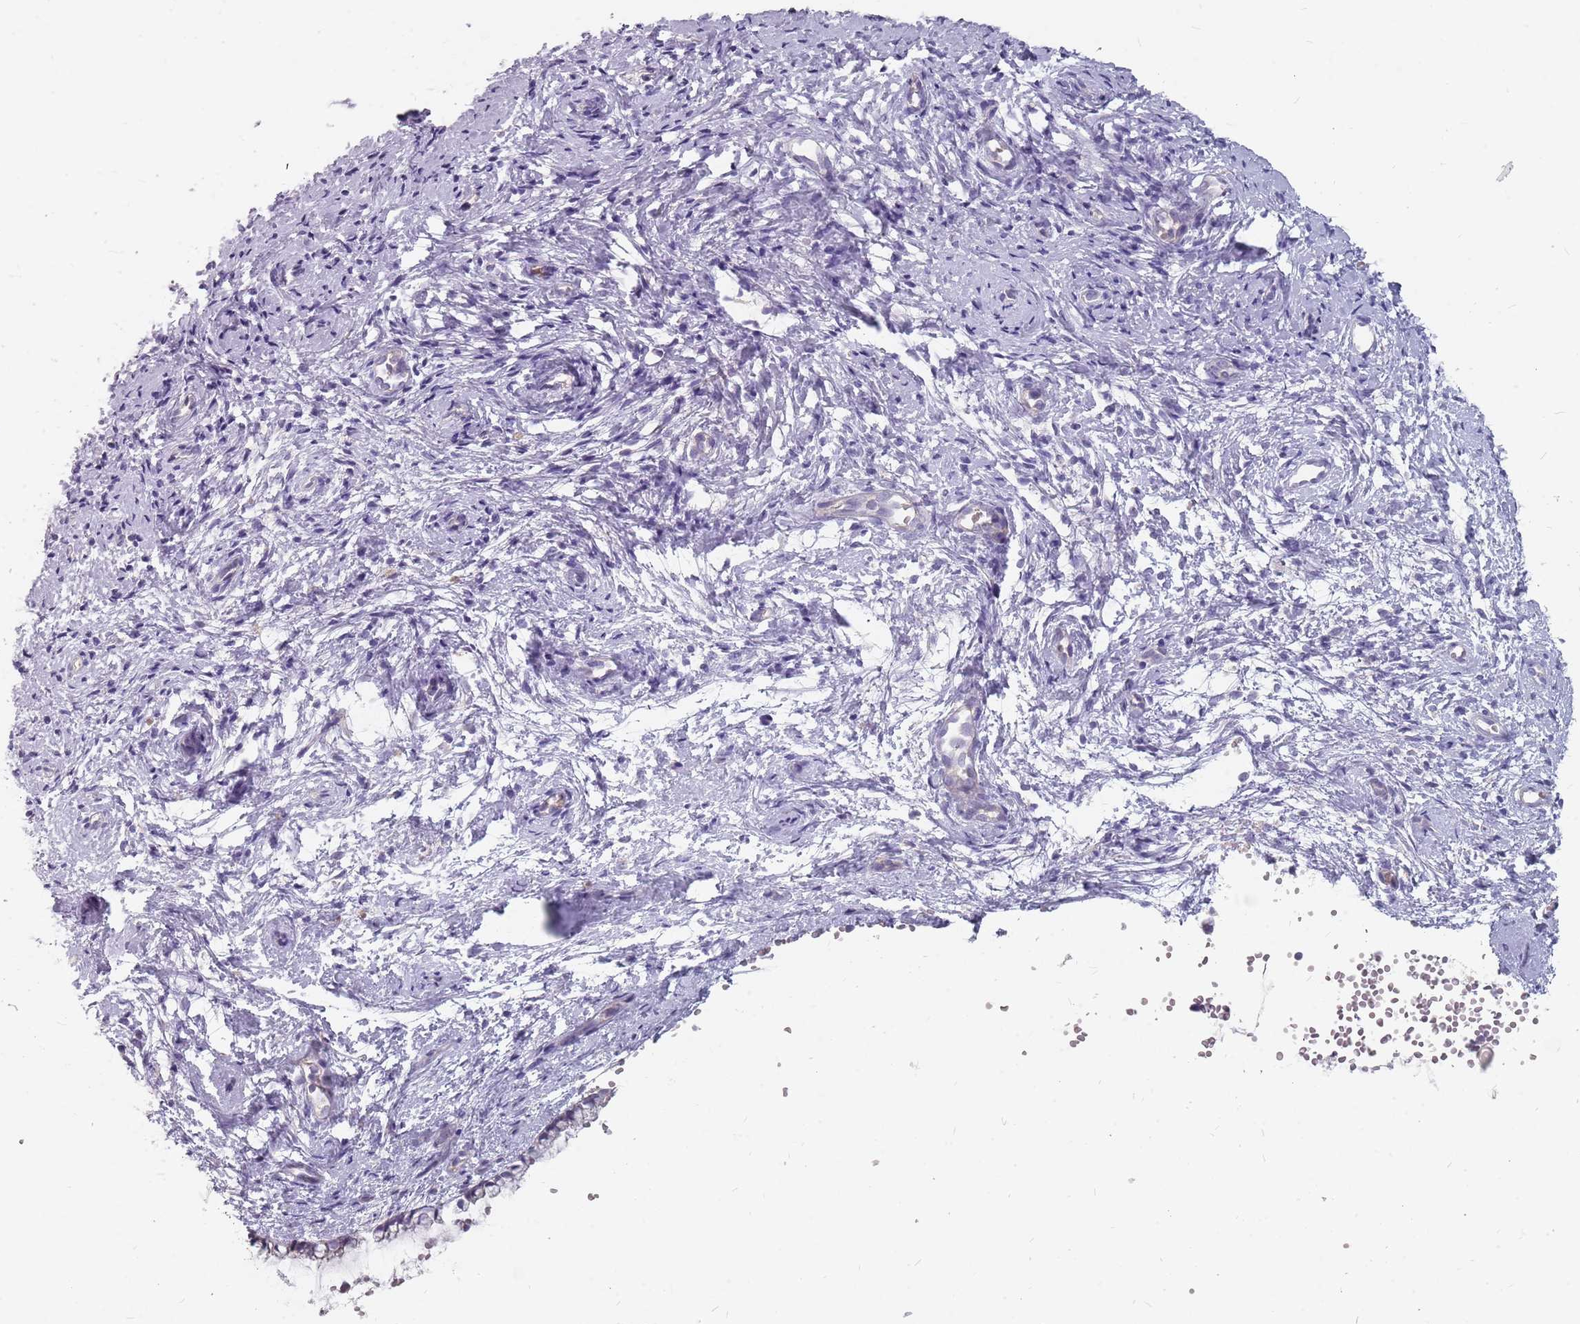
{"staining": {"intensity": "moderate", "quantity": "25%-75%", "location": "cytoplasmic/membranous"}, "tissue": "cervix", "cell_type": "Glandular cells", "image_type": "normal", "snomed": [{"axis": "morphology", "description": "Normal tissue, NOS"}, {"axis": "topography", "description": "Cervix"}], "caption": "Immunohistochemistry image of benign cervix: human cervix stained using immunohistochemistry shows medium levels of moderate protein expression localized specifically in the cytoplasmic/membranous of glandular cells, appearing as a cytoplasmic/membranous brown color.", "gene": "CMTR2", "patient": {"sex": "female", "age": 57}}